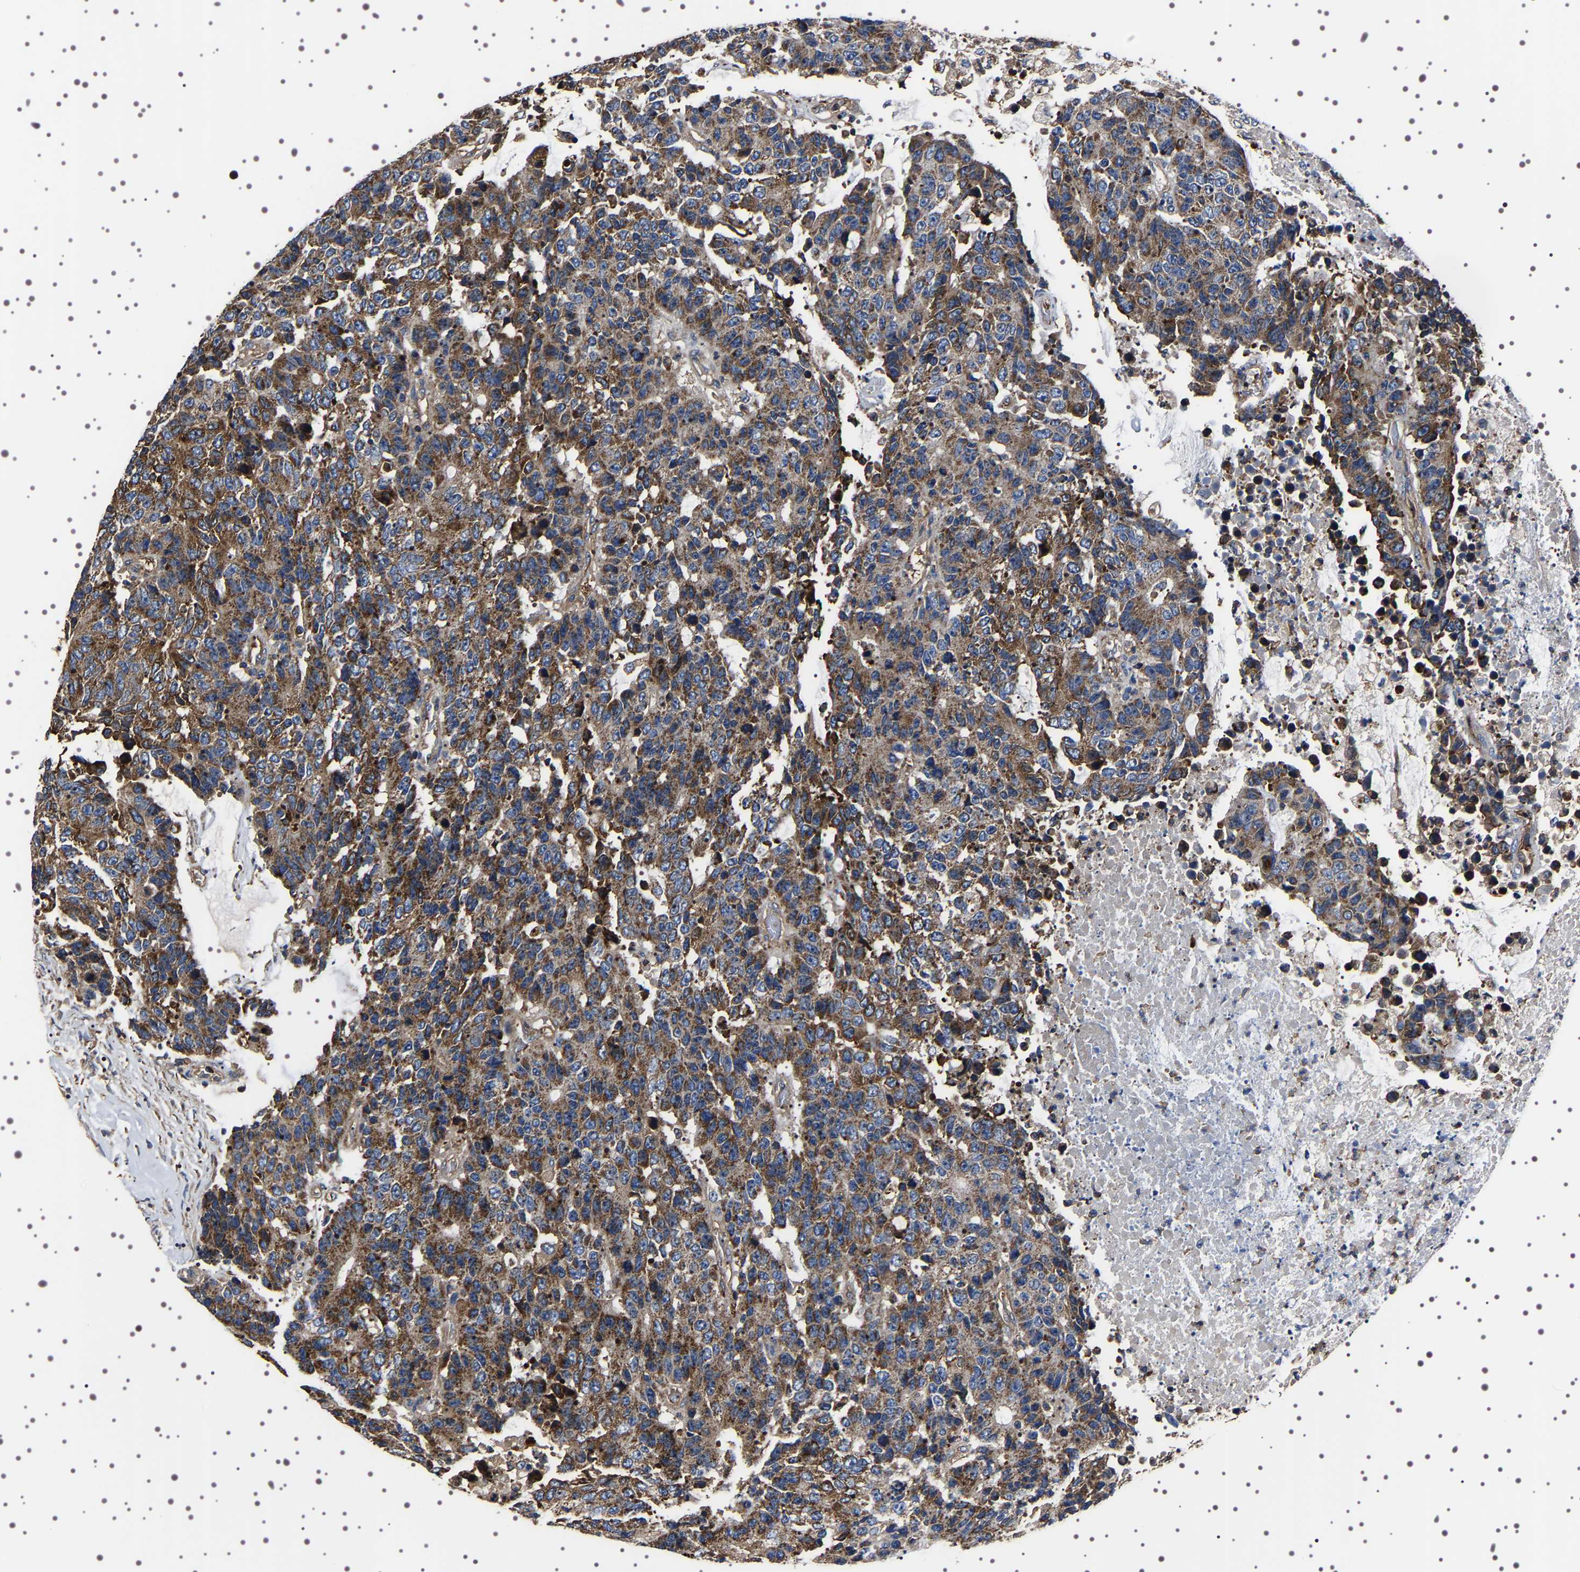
{"staining": {"intensity": "moderate", "quantity": ">75%", "location": "cytoplasmic/membranous"}, "tissue": "colorectal cancer", "cell_type": "Tumor cells", "image_type": "cancer", "snomed": [{"axis": "morphology", "description": "Adenocarcinoma, NOS"}, {"axis": "topography", "description": "Colon"}], "caption": "This photomicrograph exhibits colorectal cancer stained with IHC to label a protein in brown. The cytoplasmic/membranous of tumor cells show moderate positivity for the protein. Nuclei are counter-stained blue.", "gene": "WDR1", "patient": {"sex": "female", "age": 86}}